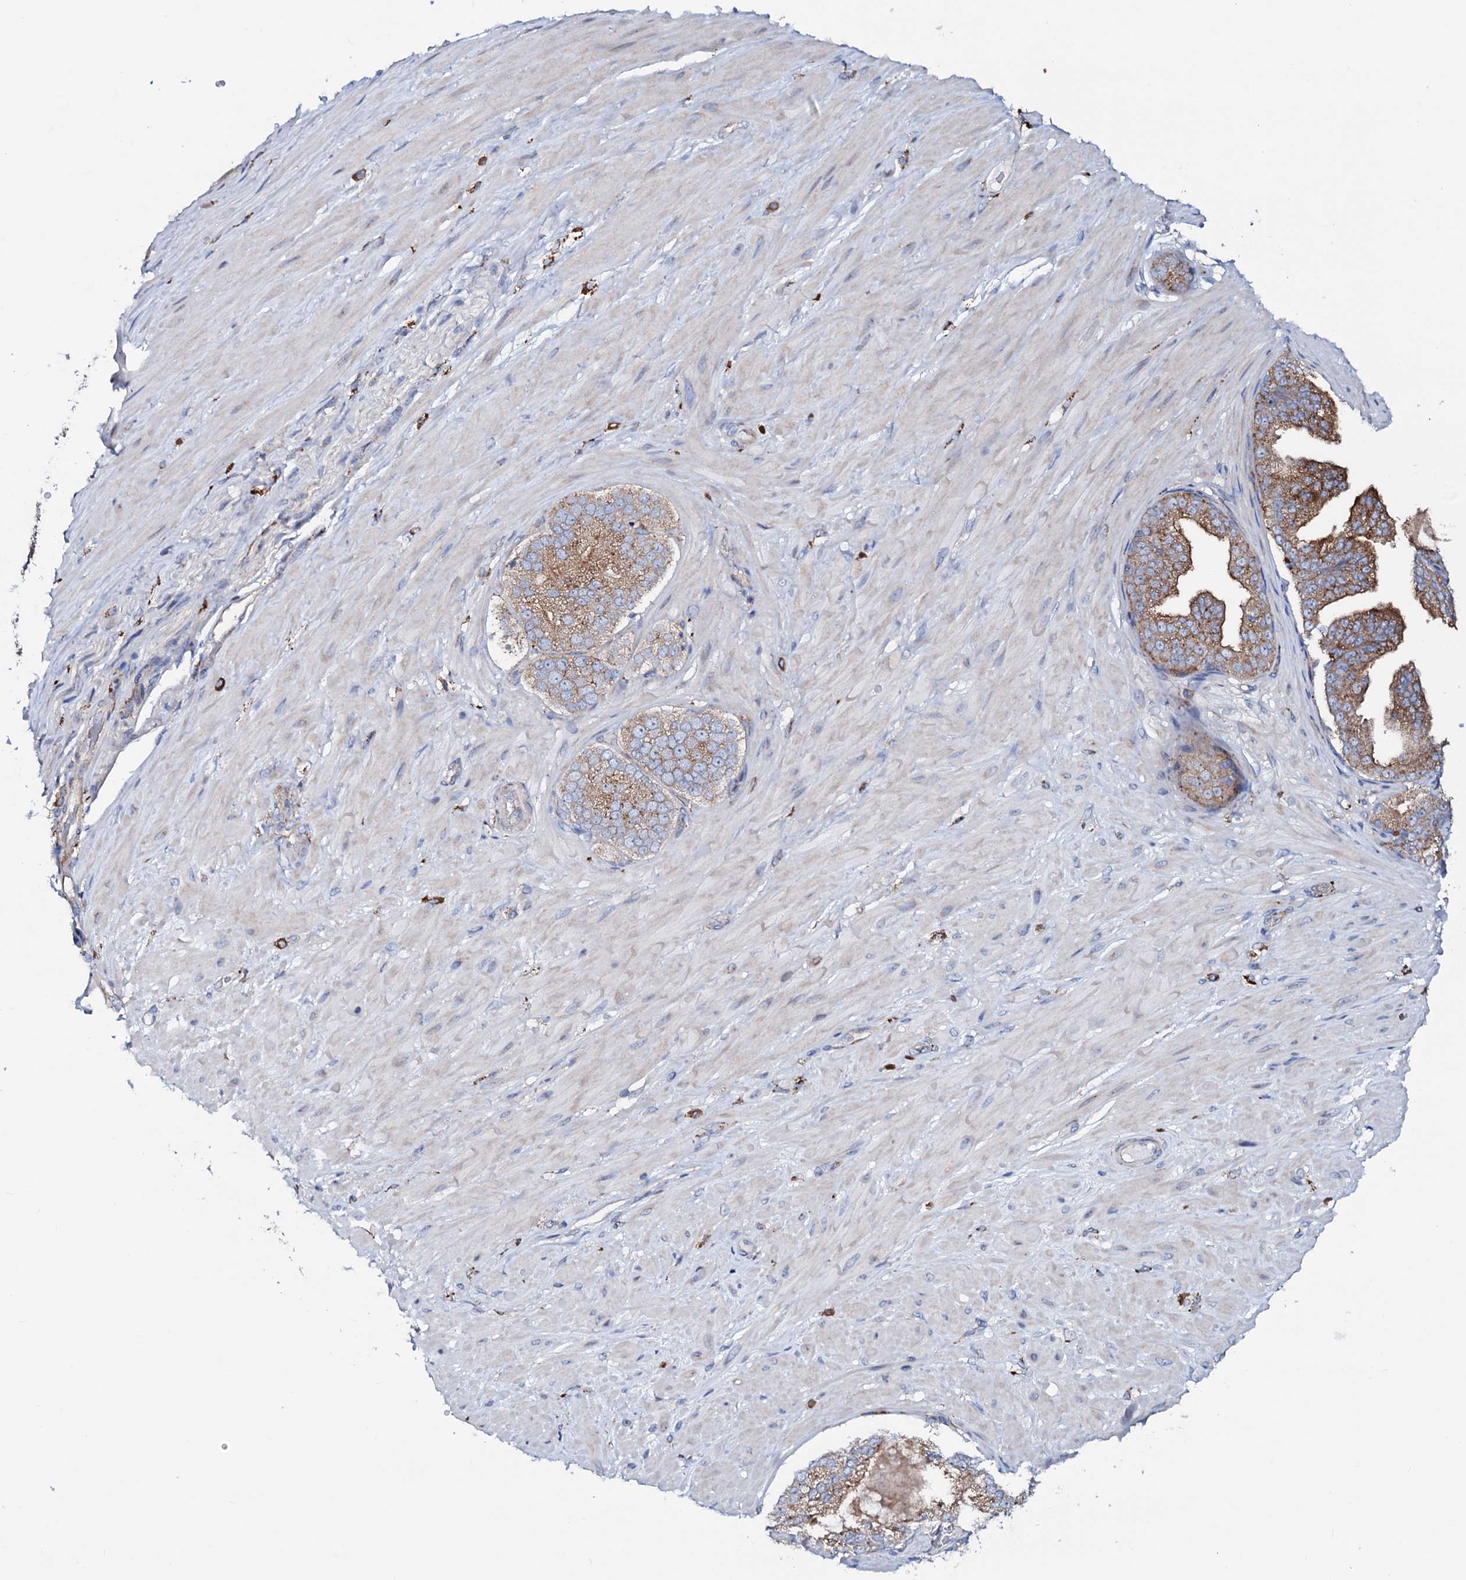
{"staining": {"intensity": "negative", "quantity": "none", "location": "none"}, "tissue": "adipose tissue", "cell_type": "Adipocytes", "image_type": "normal", "snomed": [{"axis": "morphology", "description": "Normal tissue, NOS"}, {"axis": "morphology", "description": "Adenocarcinoma, Low grade"}, {"axis": "topography", "description": "Prostate"}, {"axis": "topography", "description": "Peripheral nerve tissue"}], "caption": "Immunohistochemical staining of unremarkable human adipose tissue demonstrates no significant expression in adipocytes.", "gene": "P2RX4", "patient": {"sex": "male", "age": 63}}